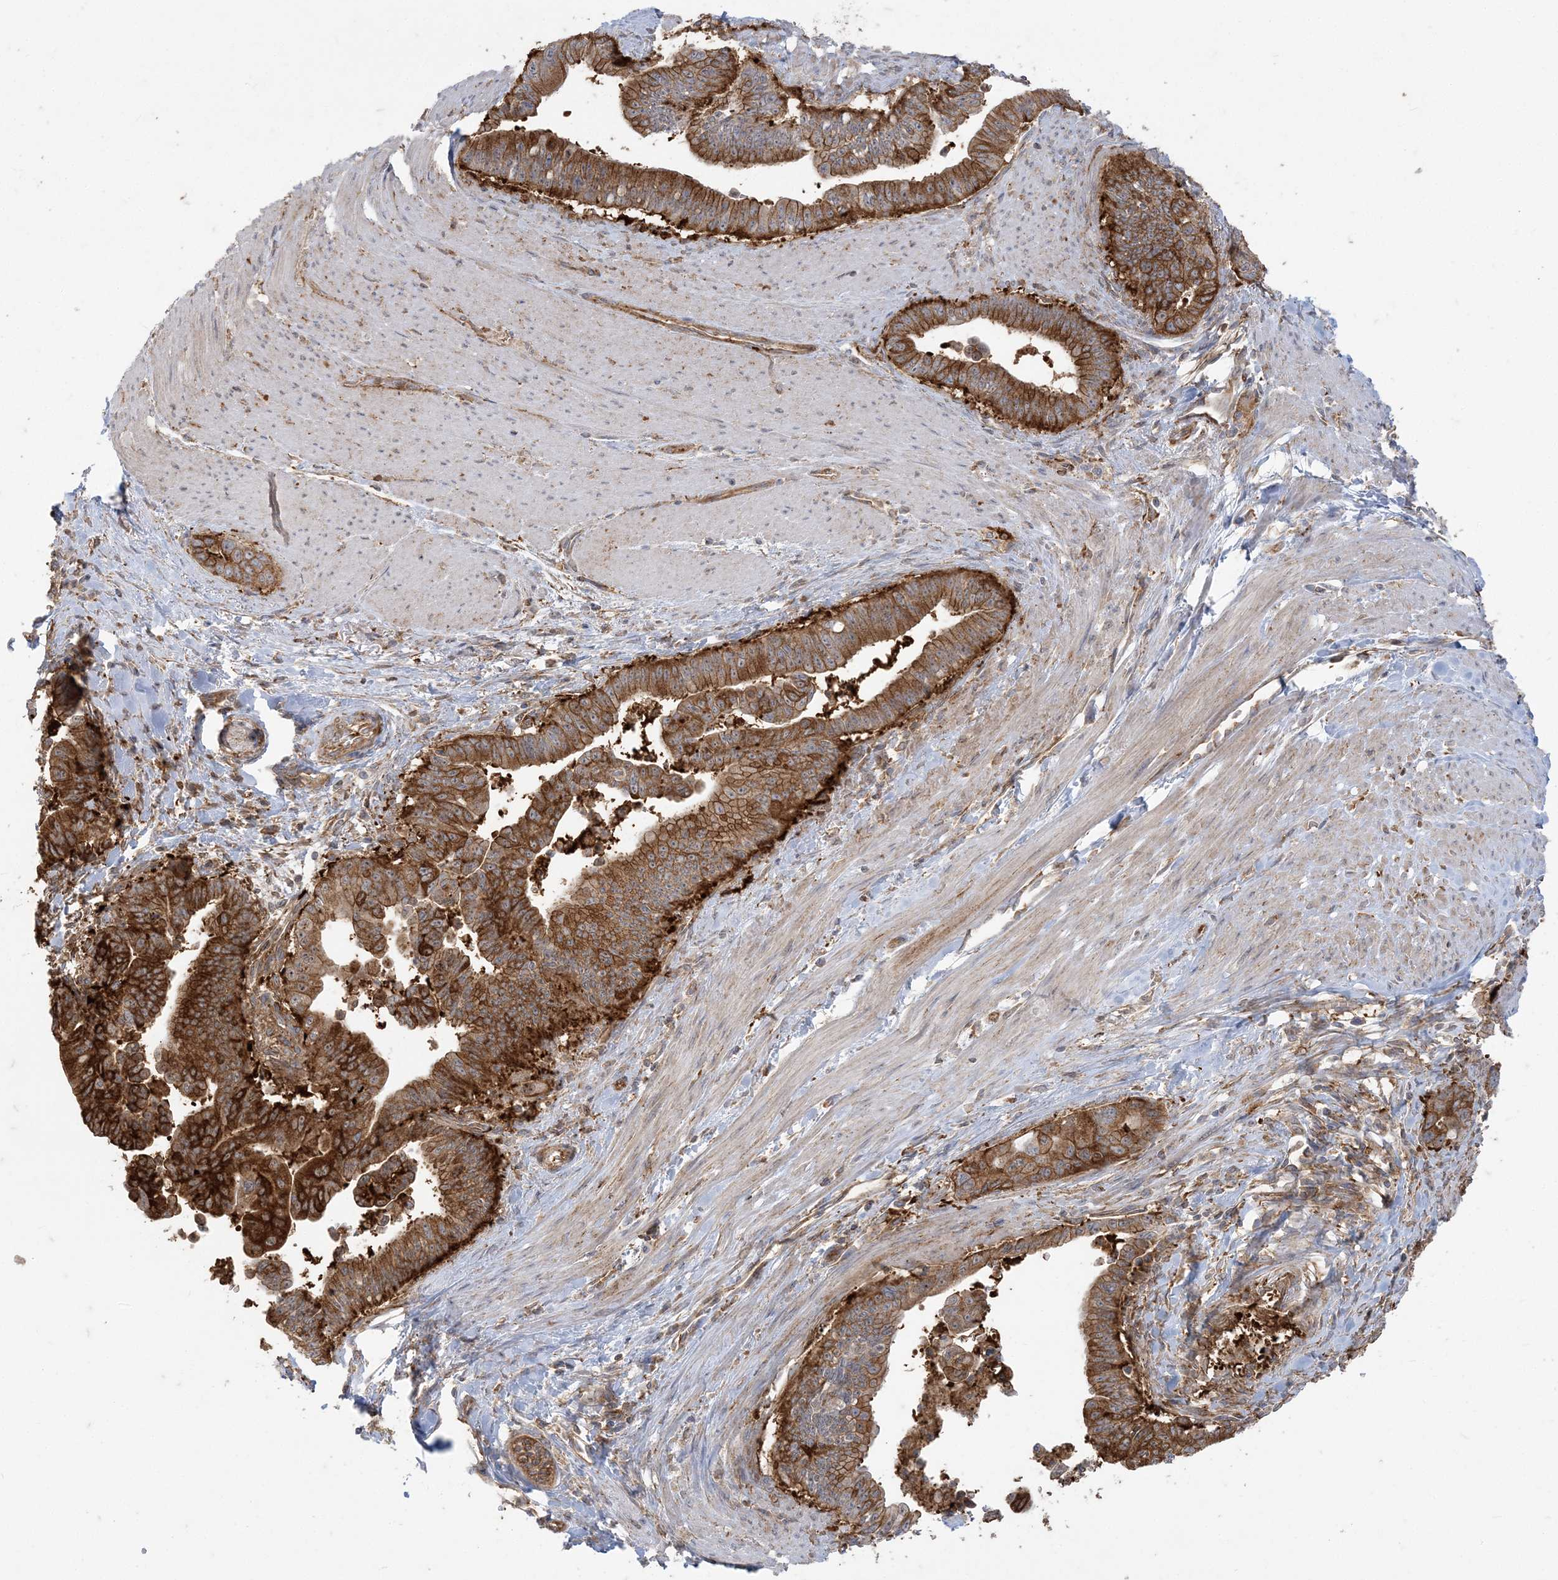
{"staining": {"intensity": "strong", "quantity": ">75%", "location": "cytoplasmic/membranous"}, "tissue": "pancreatic cancer", "cell_type": "Tumor cells", "image_type": "cancer", "snomed": [{"axis": "morphology", "description": "Adenocarcinoma, NOS"}, {"axis": "topography", "description": "Pancreas"}], "caption": "This photomicrograph displays IHC staining of human pancreatic cancer (adenocarcinoma), with high strong cytoplasmic/membranous staining in about >75% of tumor cells.", "gene": "DERL3", "patient": {"sex": "male", "age": 70}}